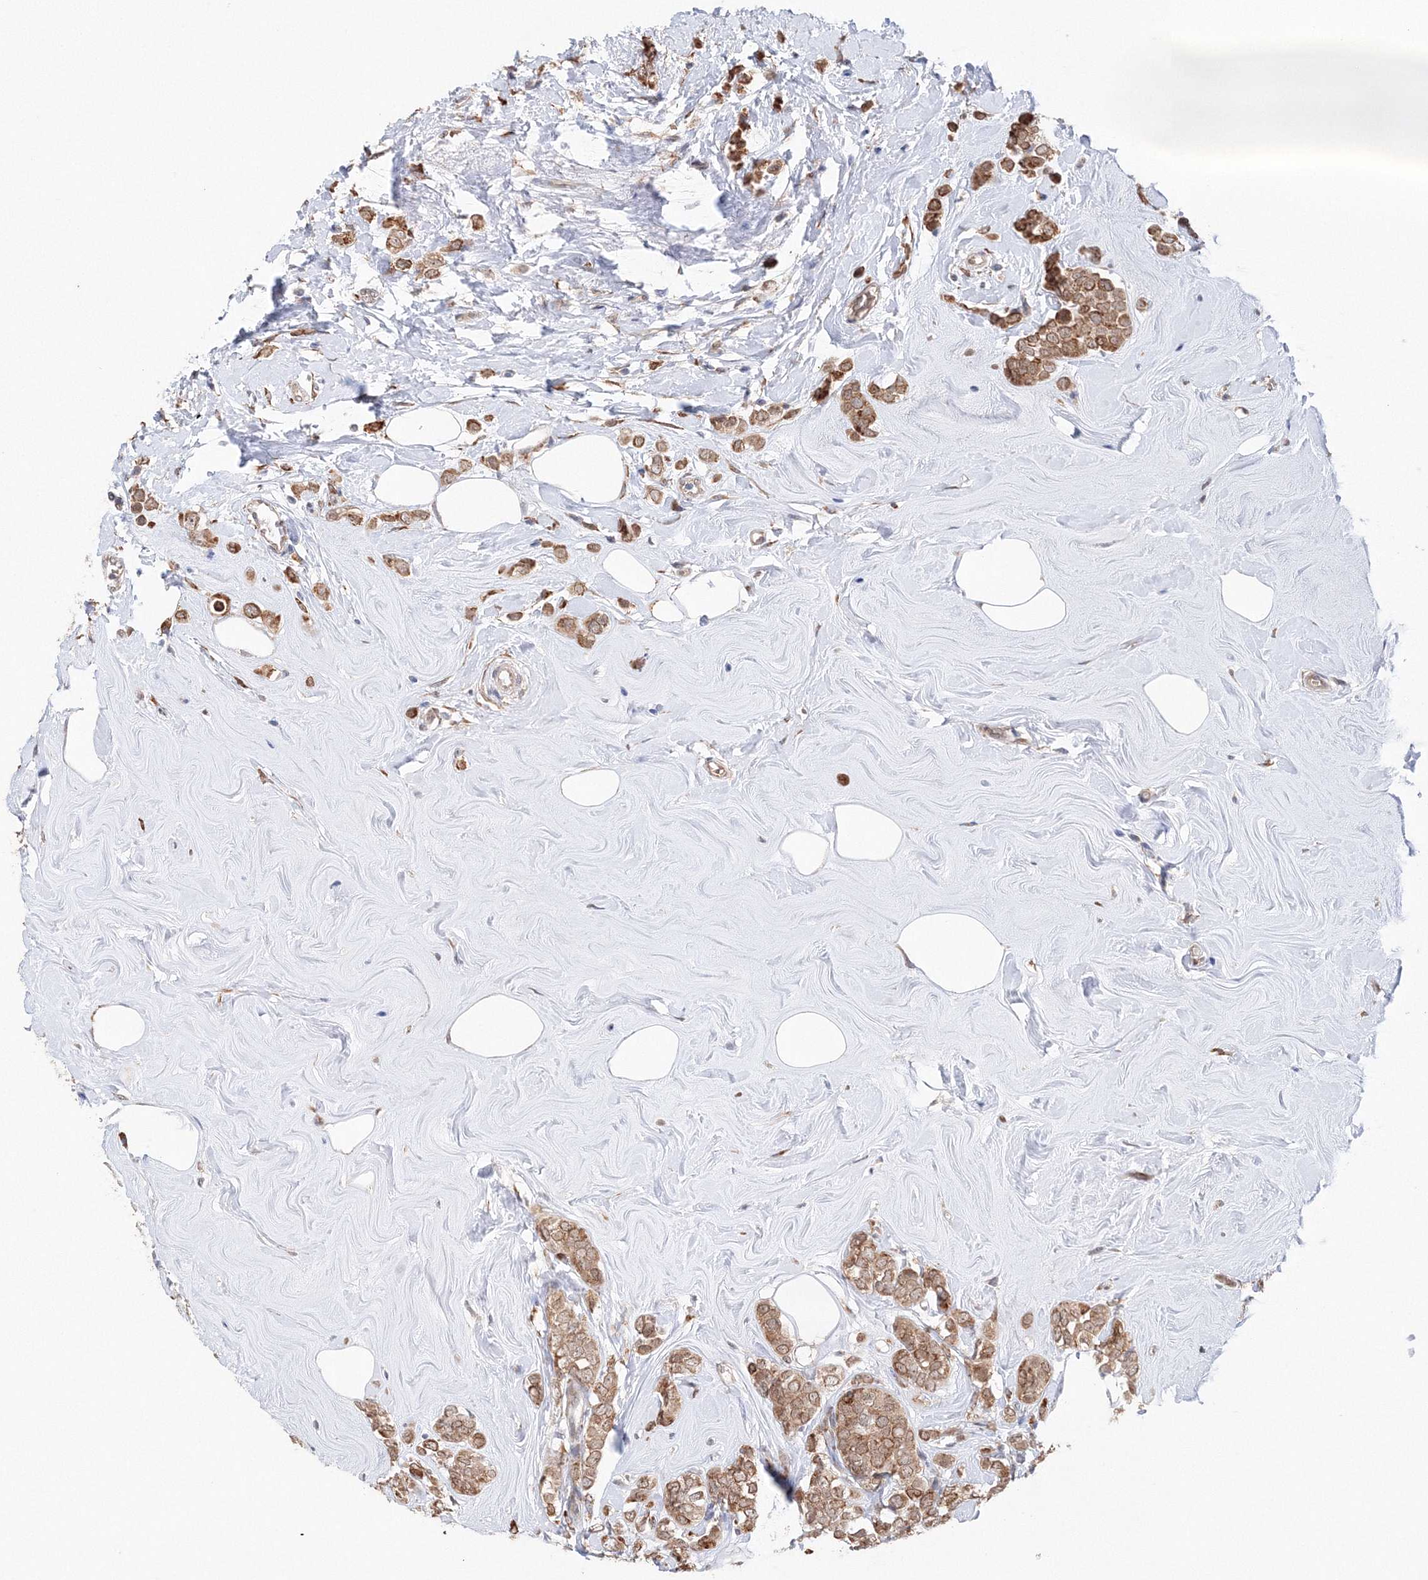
{"staining": {"intensity": "moderate", "quantity": ">75%", "location": "cytoplasmic/membranous"}, "tissue": "breast cancer", "cell_type": "Tumor cells", "image_type": "cancer", "snomed": [{"axis": "morphology", "description": "Lobular carcinoma"}, {"axis": "topography", "description": "Breast"}], "caption": "Moderate cytoplasmic/membranous staining for a protein is appreciated in about >75% of tumor cells of breast cancer using immunohistochemistry (IHC).", "gene": "DIS3L2", "patient": {"sex": "female", "age": 47}}